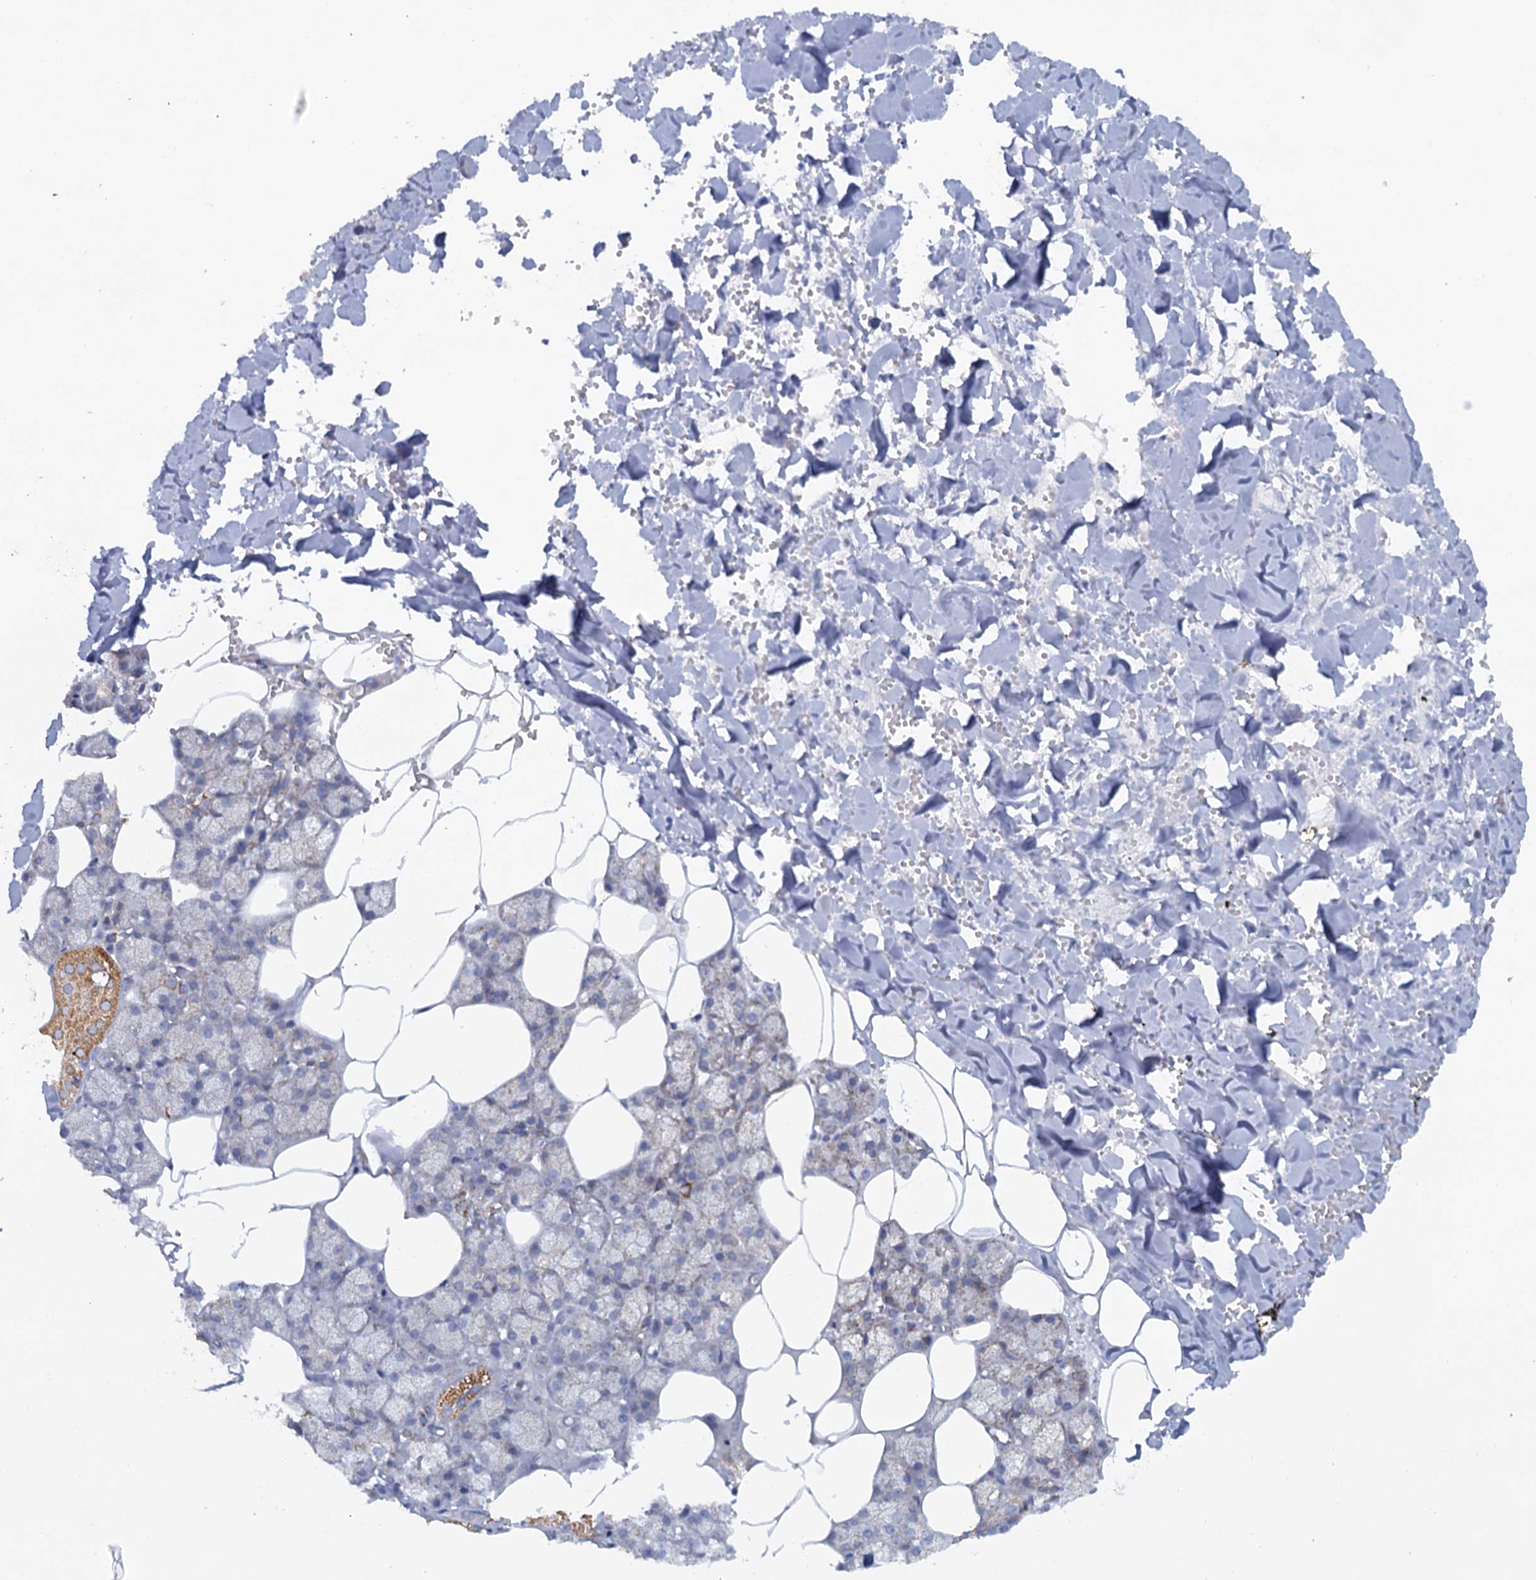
{"staining": {"intensity": "strong", "quantity": "25%-75%", "location": "cytoplasmic/membranous"}, "tissue": "salivary gland", "cell_type": "Glandular cells", "image_type": "normal", "snomed": [{"axis": "morphology", "description": "Normal tissue, NOS"}, {"axis": "topography", "description": "Salivary gland"}], "caption": "The photomicrograph demonstrates immunohistochemical staining of normal salivary gland. There is strong cytoplasmic/membranous positivity is seen in approximately 25%-75% of glandular cells. The staining was performed using DAB (3,3'-diaminobenzidine), with brown indicating positive protein expression. Nuclei are stained blue with hematoxylin.", "gene": "GTPBP3", "patient": {"sex": "male", "age": 62}}